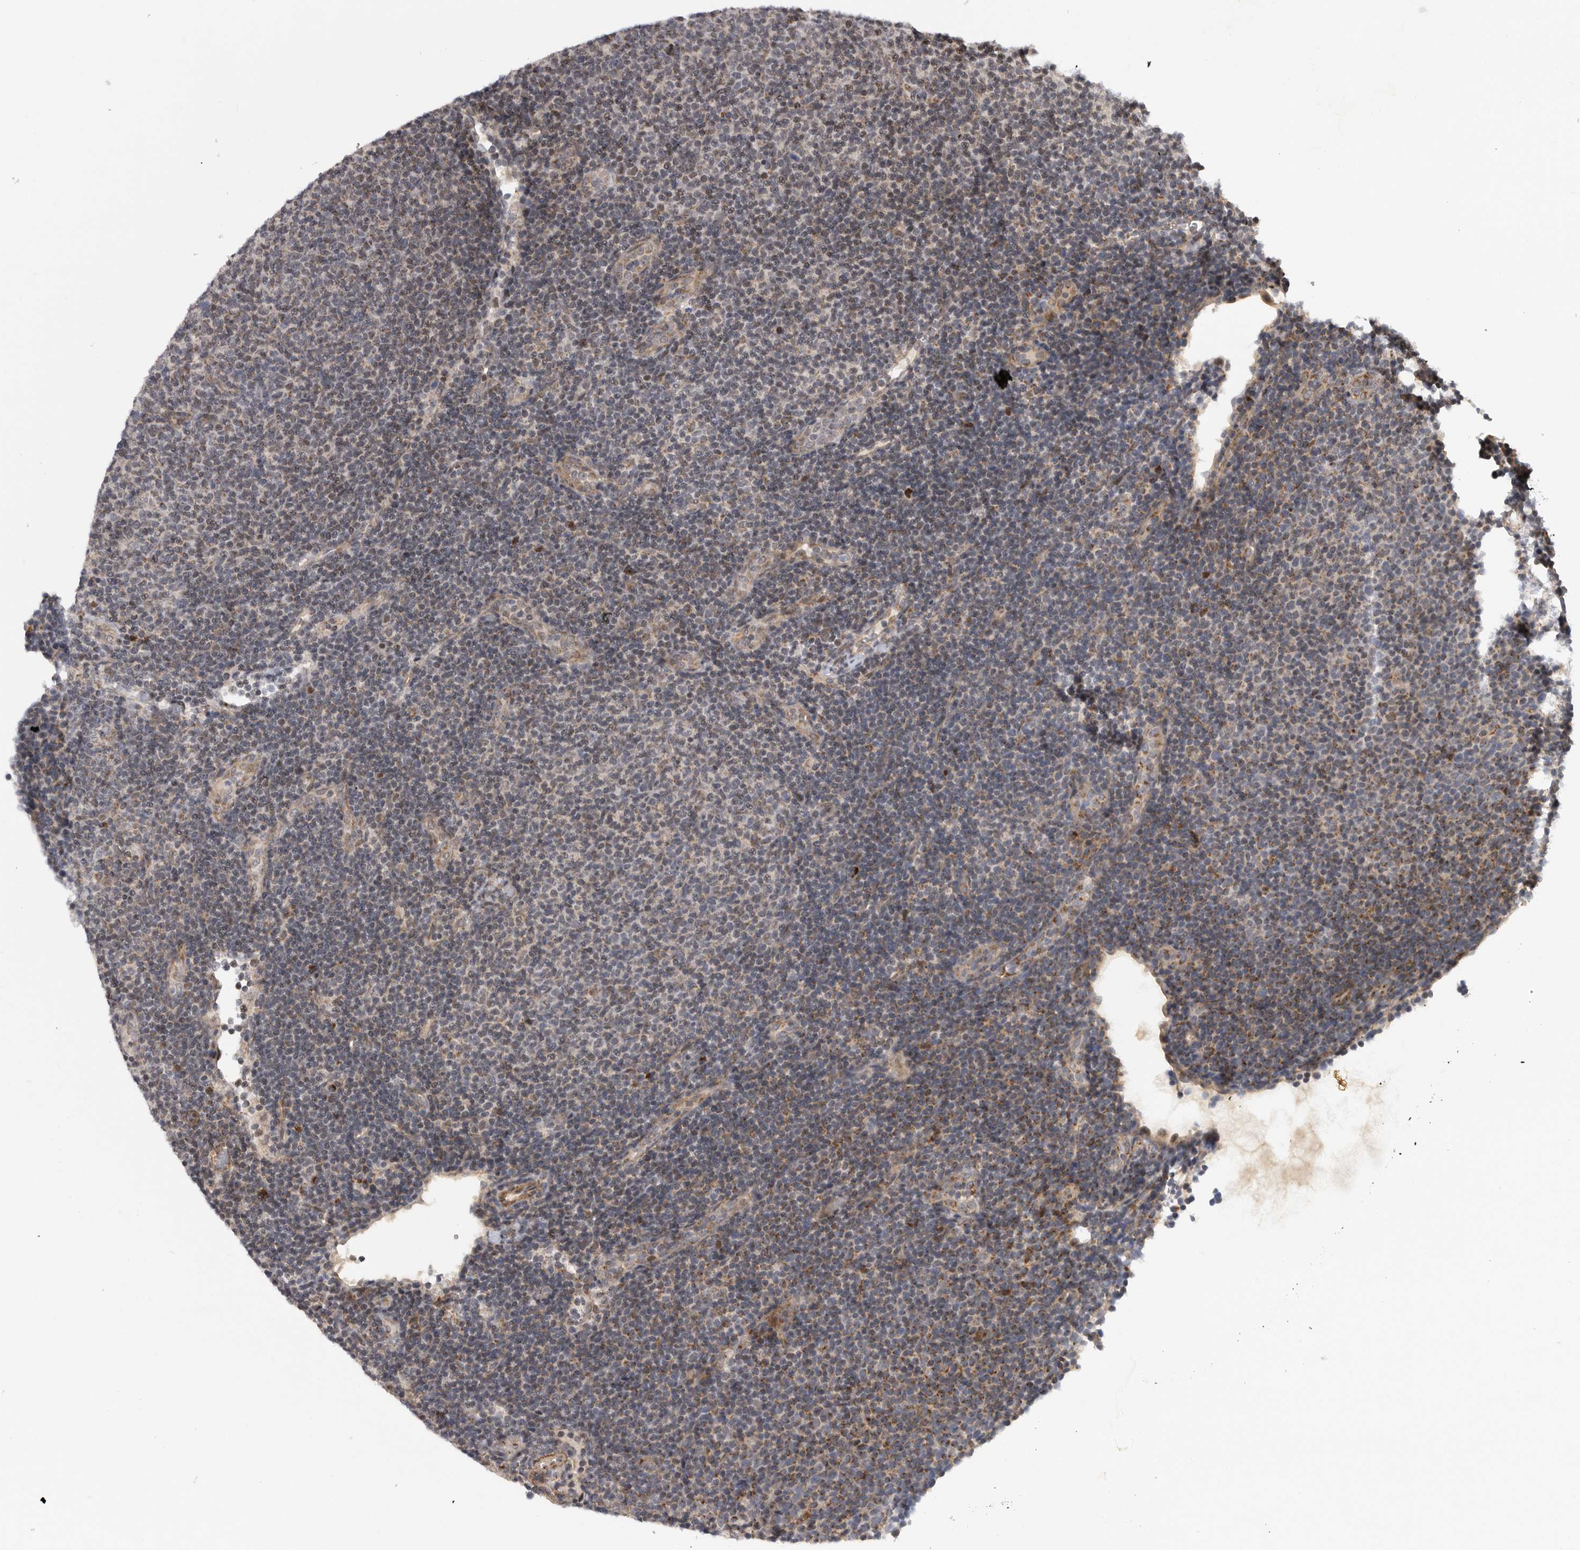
{"staining": {"intensity": "moderate", "quantity": "<25%", "location": "cytoplasmic/membranous"}, "tissue": "lymphoma", "cell_type": "Tumor cells", "image_type": "cancer", "snomed": [{"axis": "morphology", "description": "Malignant lymphoma, non-Hodgkin's type, Low grade"}, {"axis": "topography", "description": "Lymph node"}], "caption": "Lymphoma was stained to show a protein in brown. There is low levels of moderate cytoplasmic/membranous expression in about <25% of tumor cells. (Brightfield microscopy of DAB IHC at high magnification).", "gene": "TMPRSS11F", "patient": {"sex": "male", "age": 66}}